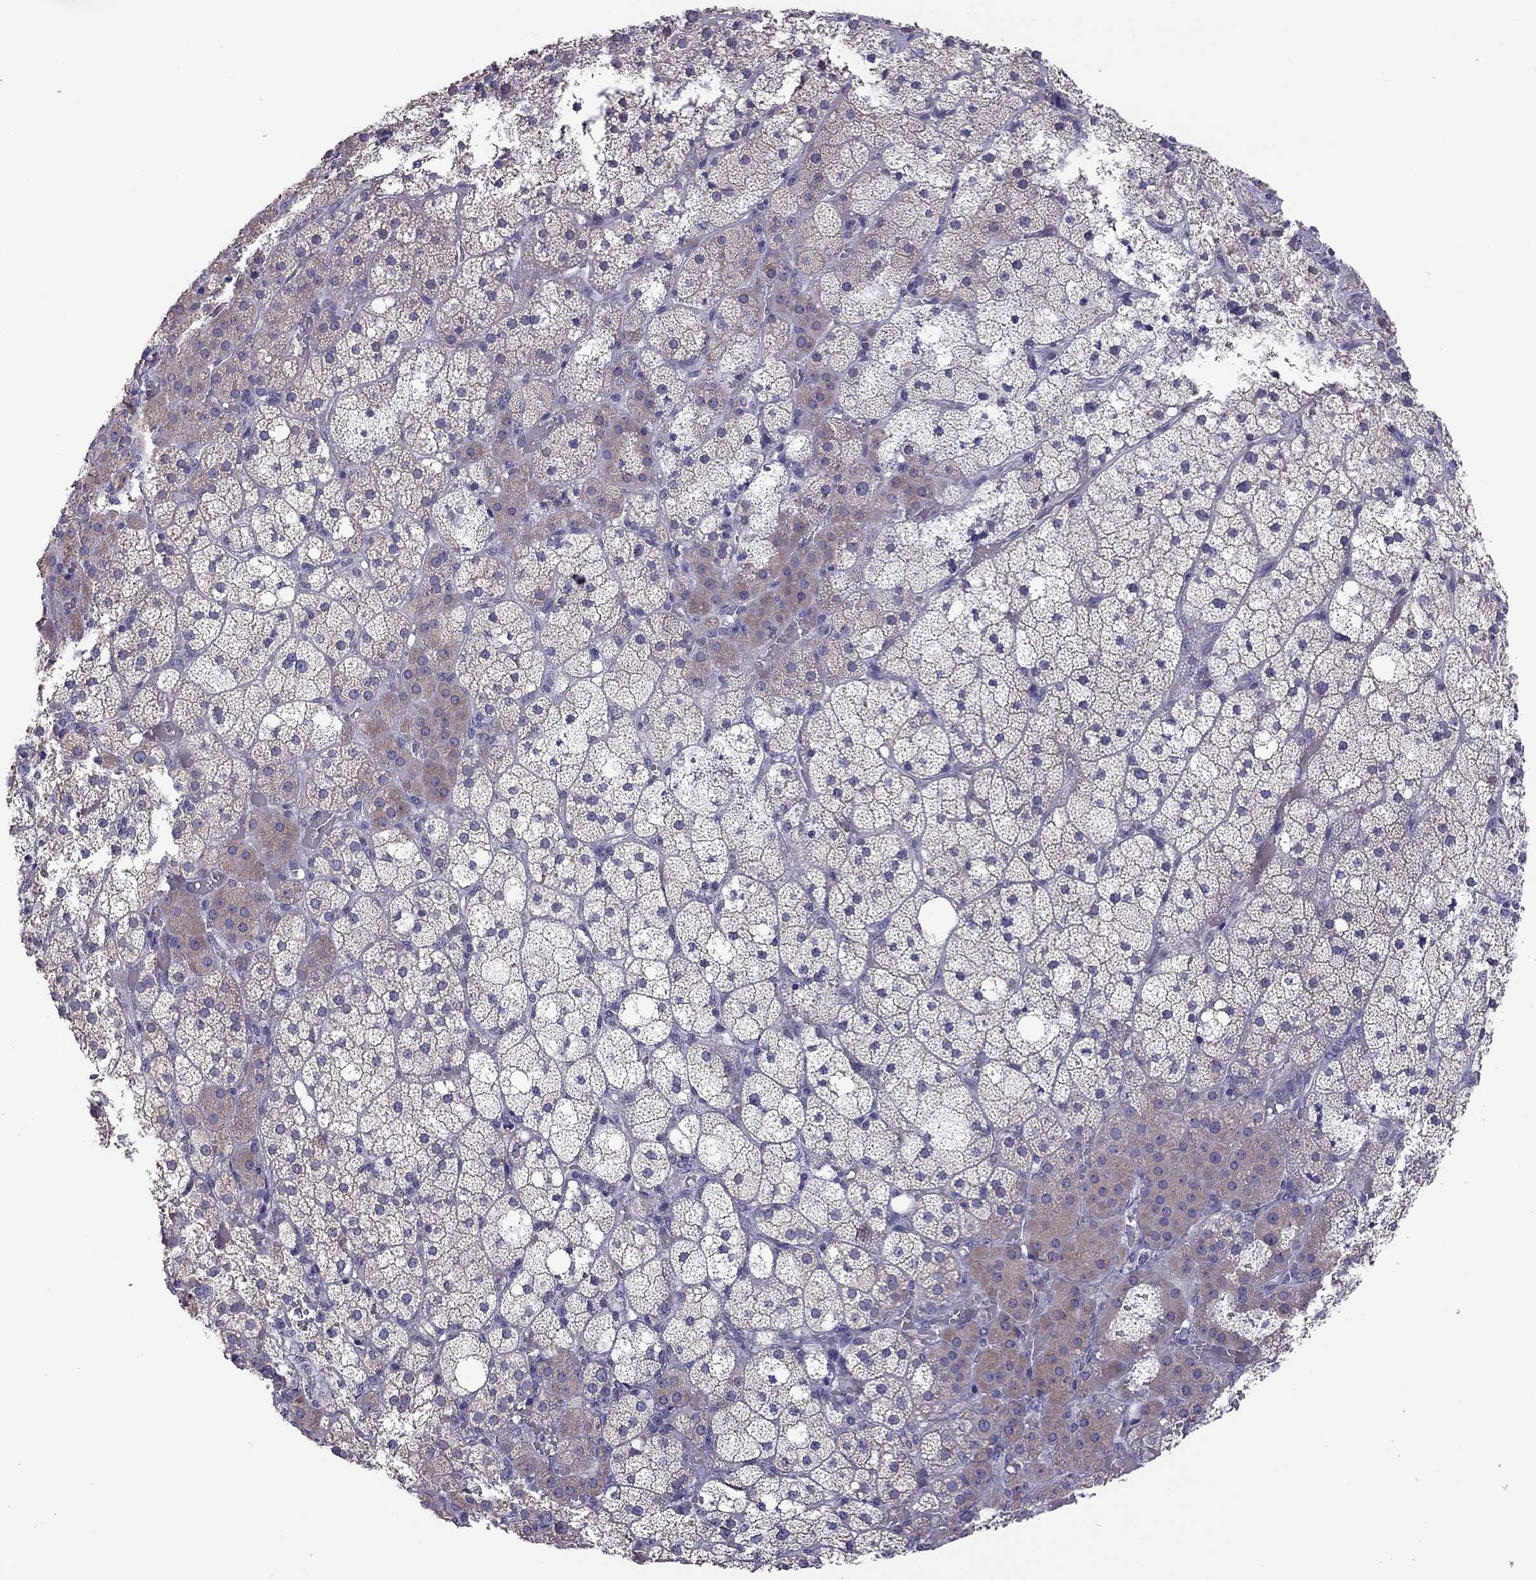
{"staining": {"intensity": "weak", "quantity": "<25%", "location": "cytoplasmic/membranous"}, "tissue": "adrenal gland", "cell_type": "Glandular cells", "image_type": "normal", "snomed": [{"axis": "morphology", "description": "Normal tissue, NOS"}, {"axis": "topography", "description": "Adrenal gland"}], "caption": "There is no significant expression in glandular cells of adrenal gland. (DAB IHC, high magnification).", "gene": "PPP1R3A", "patient": {"sex": "male", "age": 53}}